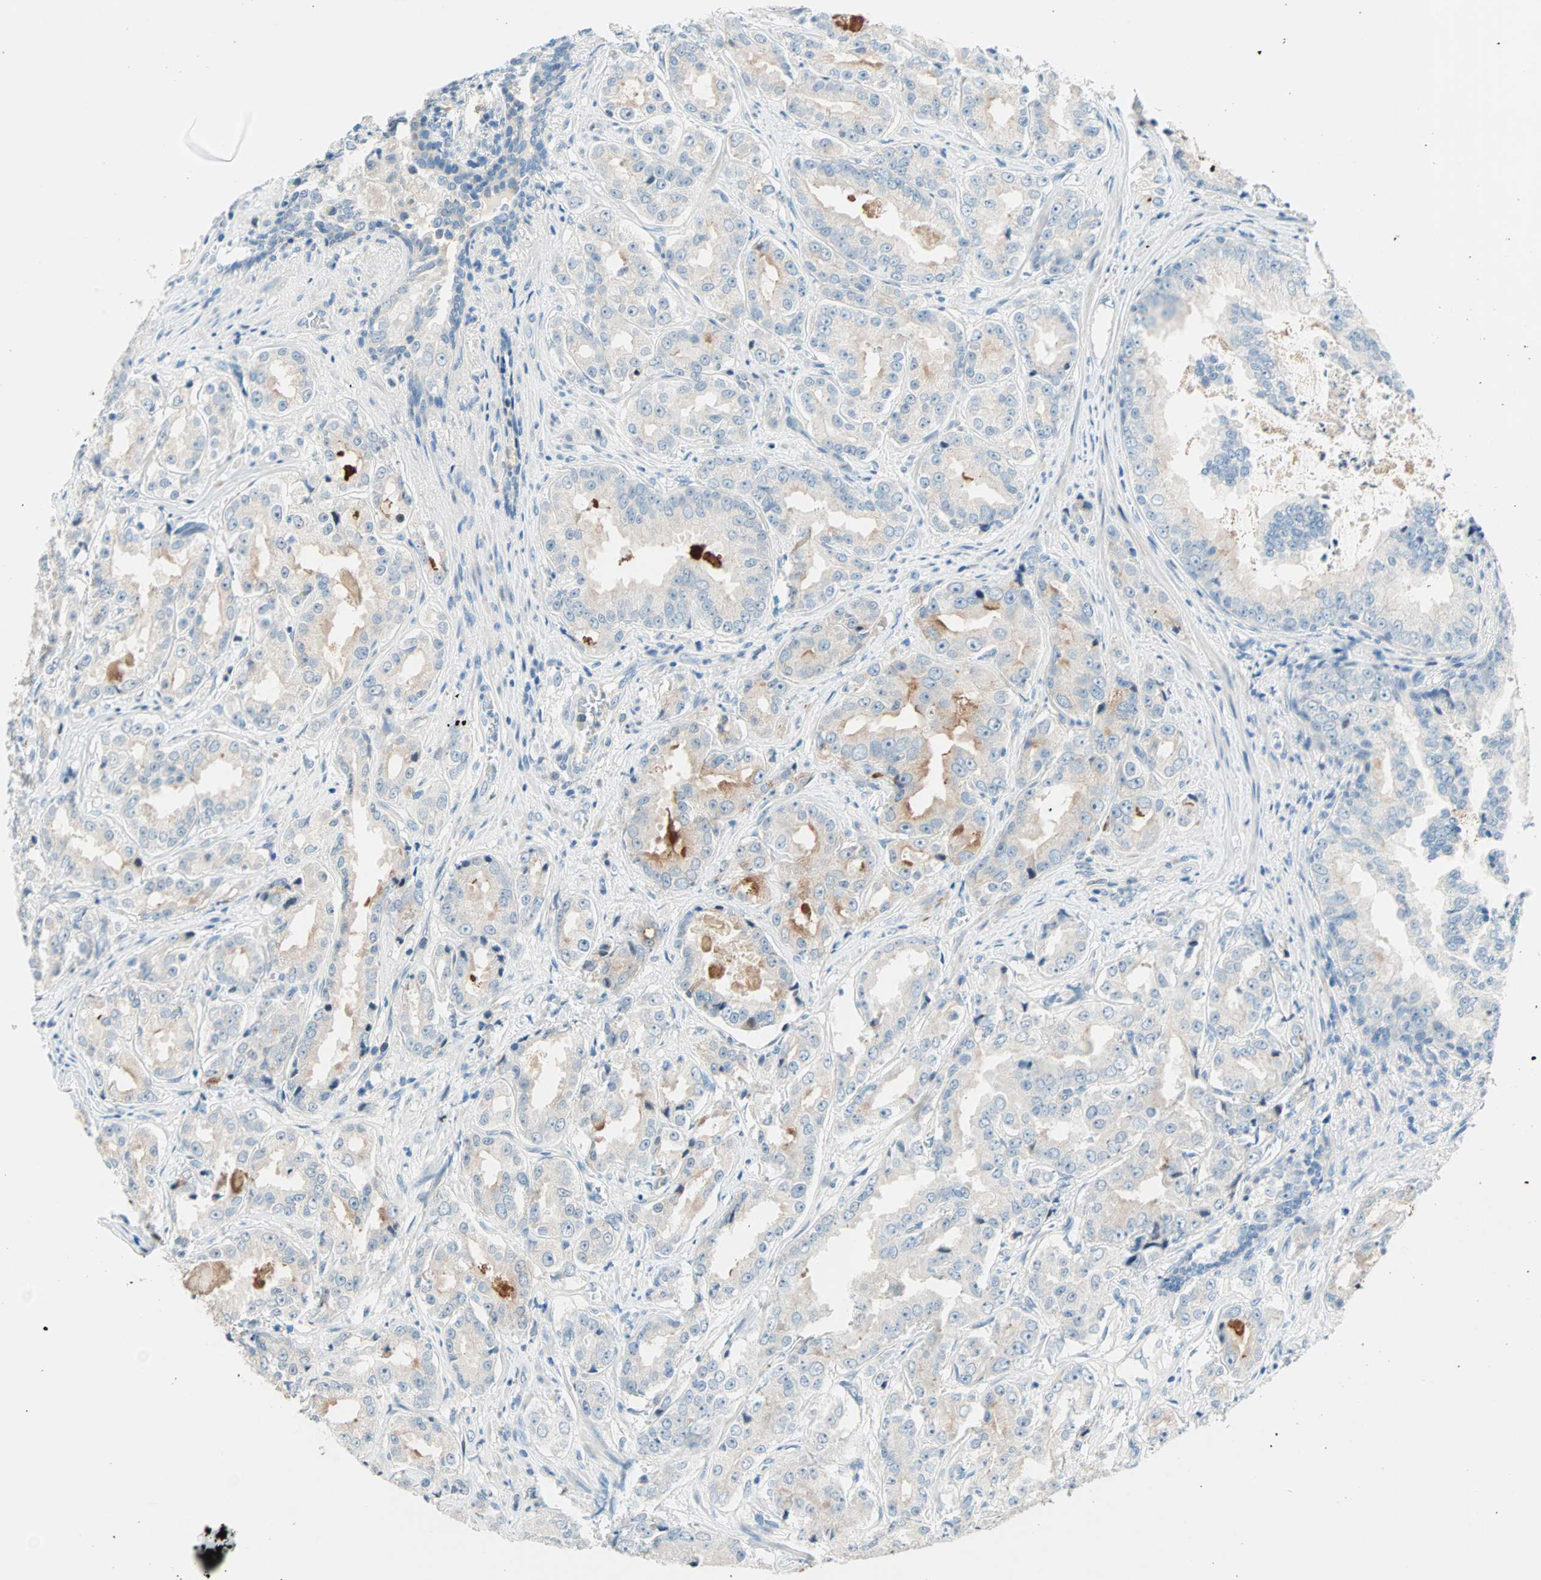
{"staining": {"intensity": "moderate", "quantity": "25%-75%", "location": "cytoplasmic/membranous"}, "tissue": "prostate cancer", "cell_type": "Tumor cells", "image_type": "cancer", "snomed": [{"axis": "morphology", "description": "Adenocarcinoma, High grade"}, {"axis": "topography", "description": "Prostate"}], "caption": "IHC of human high-grade adenocarcinoma (prostate) displays medium levels of moderate cytoplasmic/membranous expression in approximately 25%-75% of tumor cells.", "gene": "TMEM163", "patient": {"sex": "male", "age": 73}}